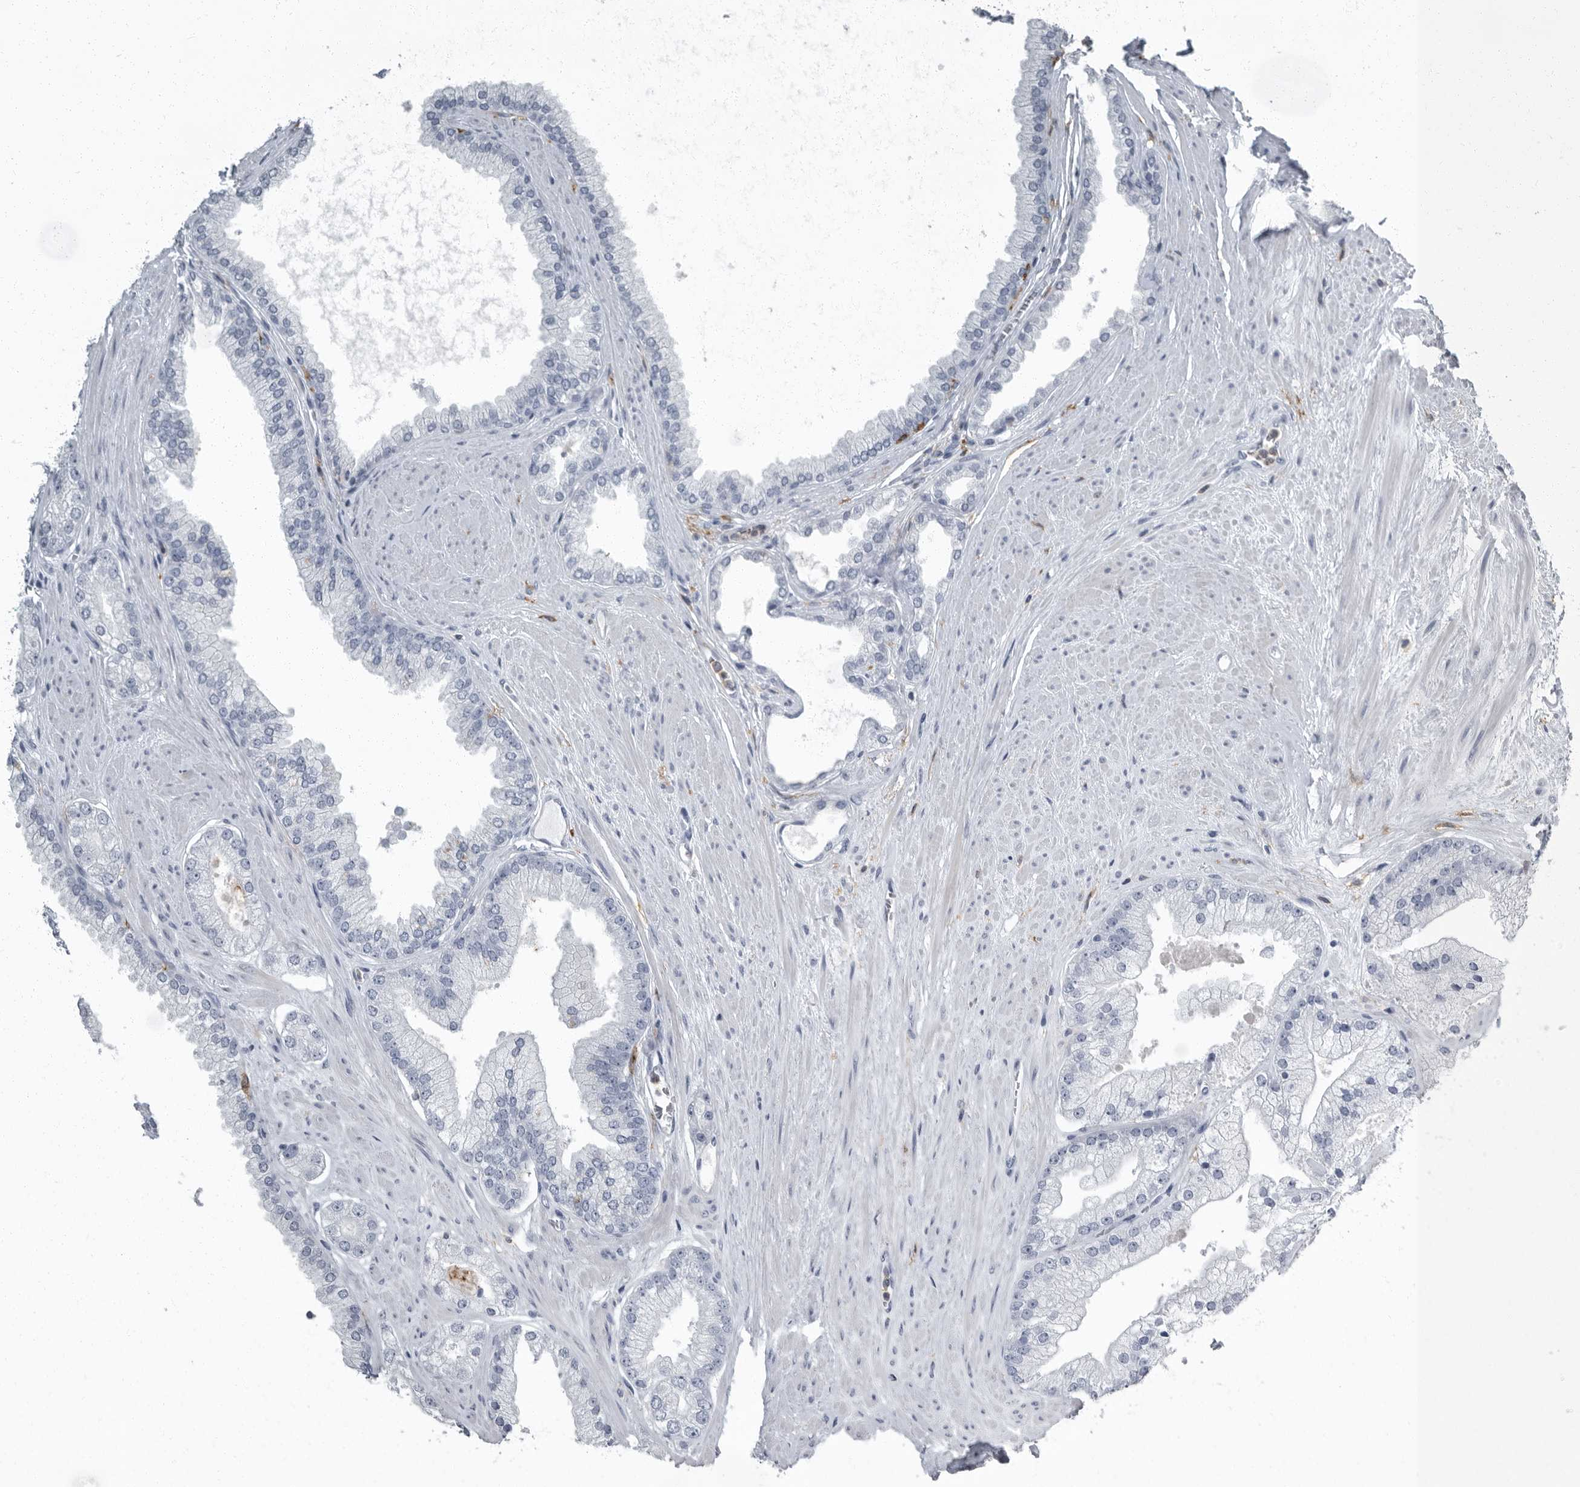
{"staining": {"intensity": "negative", "quantity": "none", "location": "none"}, "tissue": "prostate cancer", "cell_type": "Tumor cells", "image_type": "cancer", "snomed": [{"axis": "morphology", "description": "Adenocarcinoma, High grade"}, {"axis": "topography", "description": "Prostate"}], "caption": "Human prostate high-grade adenocarcinoma stained for a protein using IHC shows no staining in tumor cells.", "gene": "FCER1G", "patient": {"sex": "male", "age": 58}}